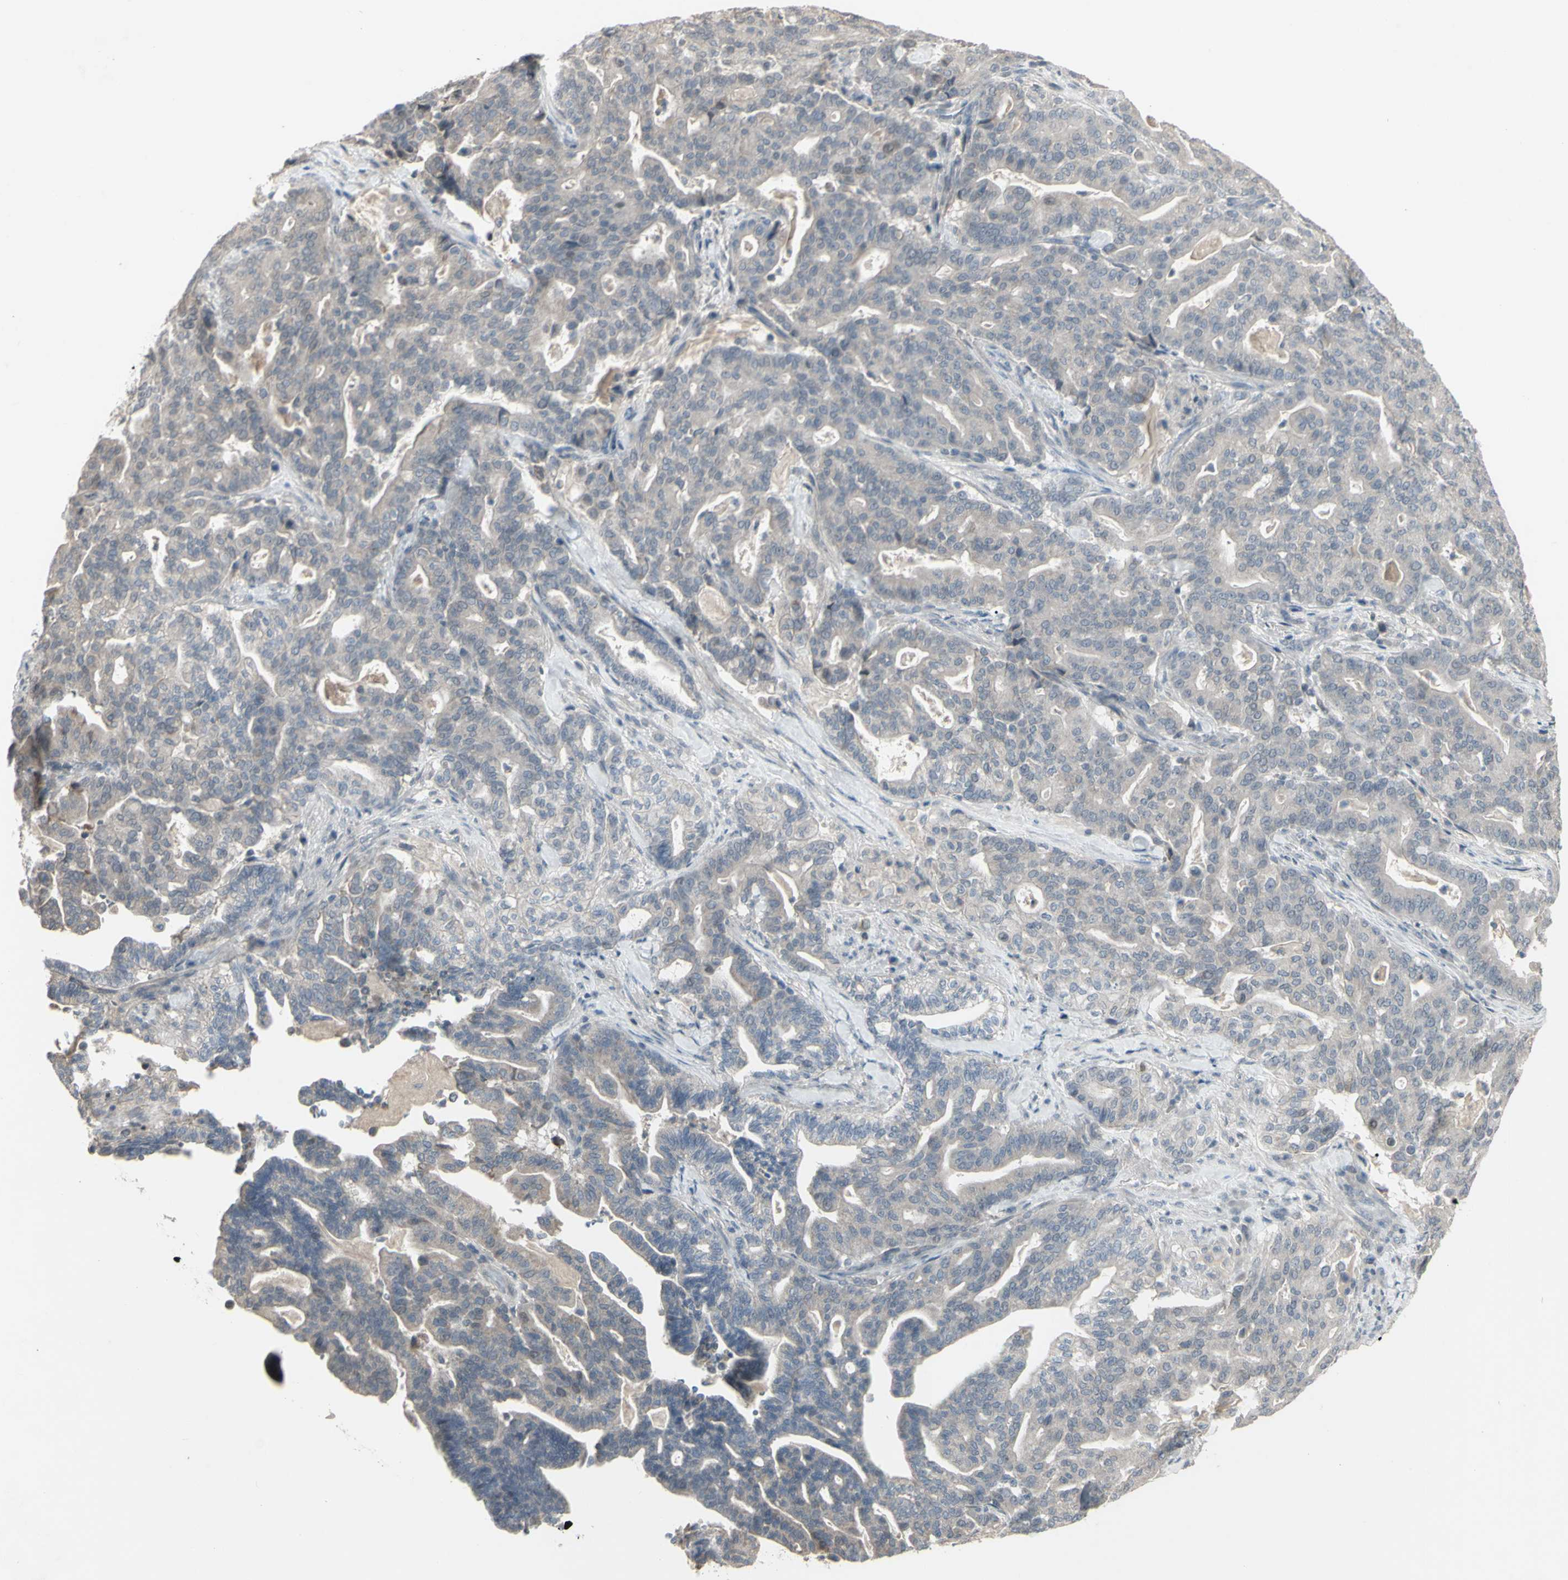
{"staining": {"intensity": "weak", "quantity": ">75%", "location": "cytoplasmic/membranous"}, "tissue": "pancreatic cancer", "cell_type": "Tumor cells", "image_type": "cancer", "snomed": [{"axis": "morphology", "description": "Adenocarcinoma, NOS"}, {"axis": "topography", "description": "Pancreas"}], "caption": "This photomicrograph shows immunohistochemistry staining of human adenocarcinoma (pancreatic), with low weak cytoplasmic/membranous positivity in about >75% of tumor cells.", "gene": "PIAS4", "patient": {"sex": "male", "age": 63}}